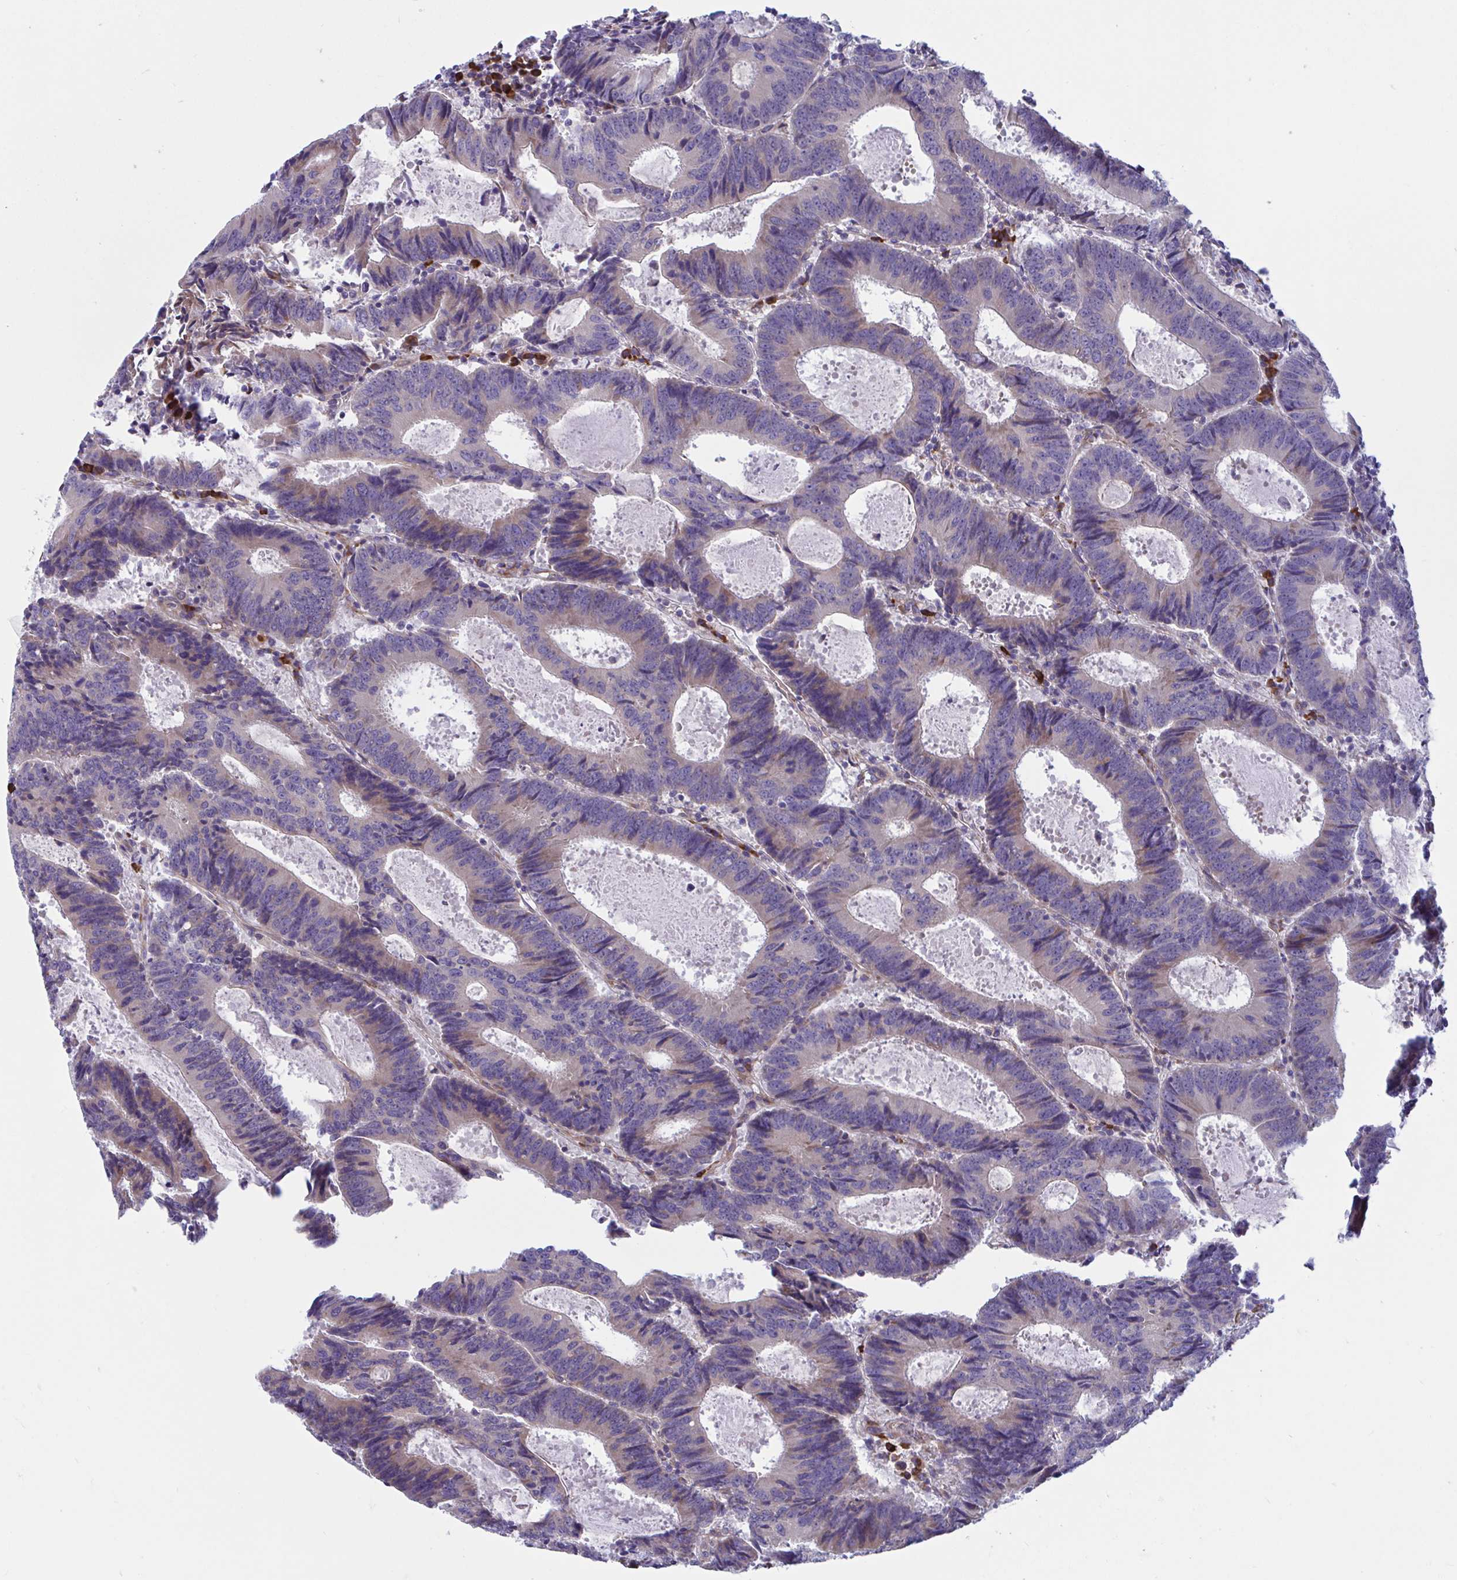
{"staining": {"intensity": "weak", "quantity": "<25%", "location": "cytoplasmic/membranous"}, "tissue": "colorectal cancer", "cell_type": "Tumor cells", "image_type": "cancer", "snomed": [{"axis": "morphology", "description": "Adenocarcinoma, NOS"}, {"axis": "topography", "description": "Colon"}], "caption": "High power microscopy micrograph of an IHC micrograph of adenocarcinoma (colorectal), revealing no significant expression in tumor cells.", "gene": "WBP1", "patient": {"sex": "male", "age": 67}}